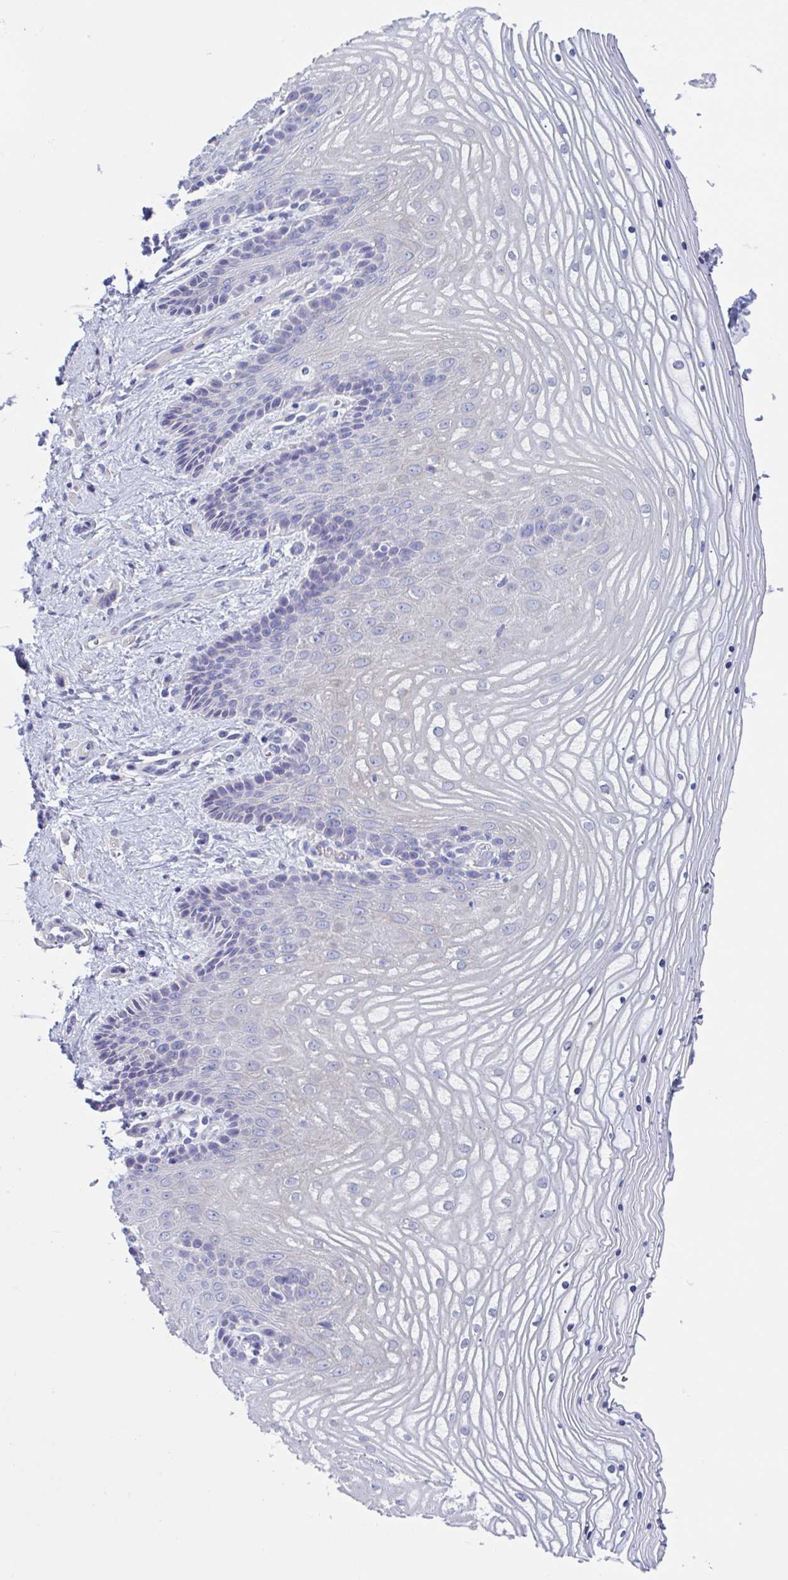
{"staining": {"intensity": "negative", "quantity": "none", "location": "none"}, "tissue": "vagina", "cell_type": "Squamous epithelial cells", "image_type": "normal", "snomed": [{"axis": "morphology", "description": "Normal tissue, NOS"}, {"axis": "topography", "description": "Vagina"}], "caption": "Immunohistochemistry micrograph of normal human vagina stained for a protein (brown), which reveals no staining in squamous epithelial cells. (DAB (3,3'-diaminobenzidine) immunohistochemistry (IHC), high magnification).", "gene": "LPIN3", "patient": {"sex": "female", "age": 45}}